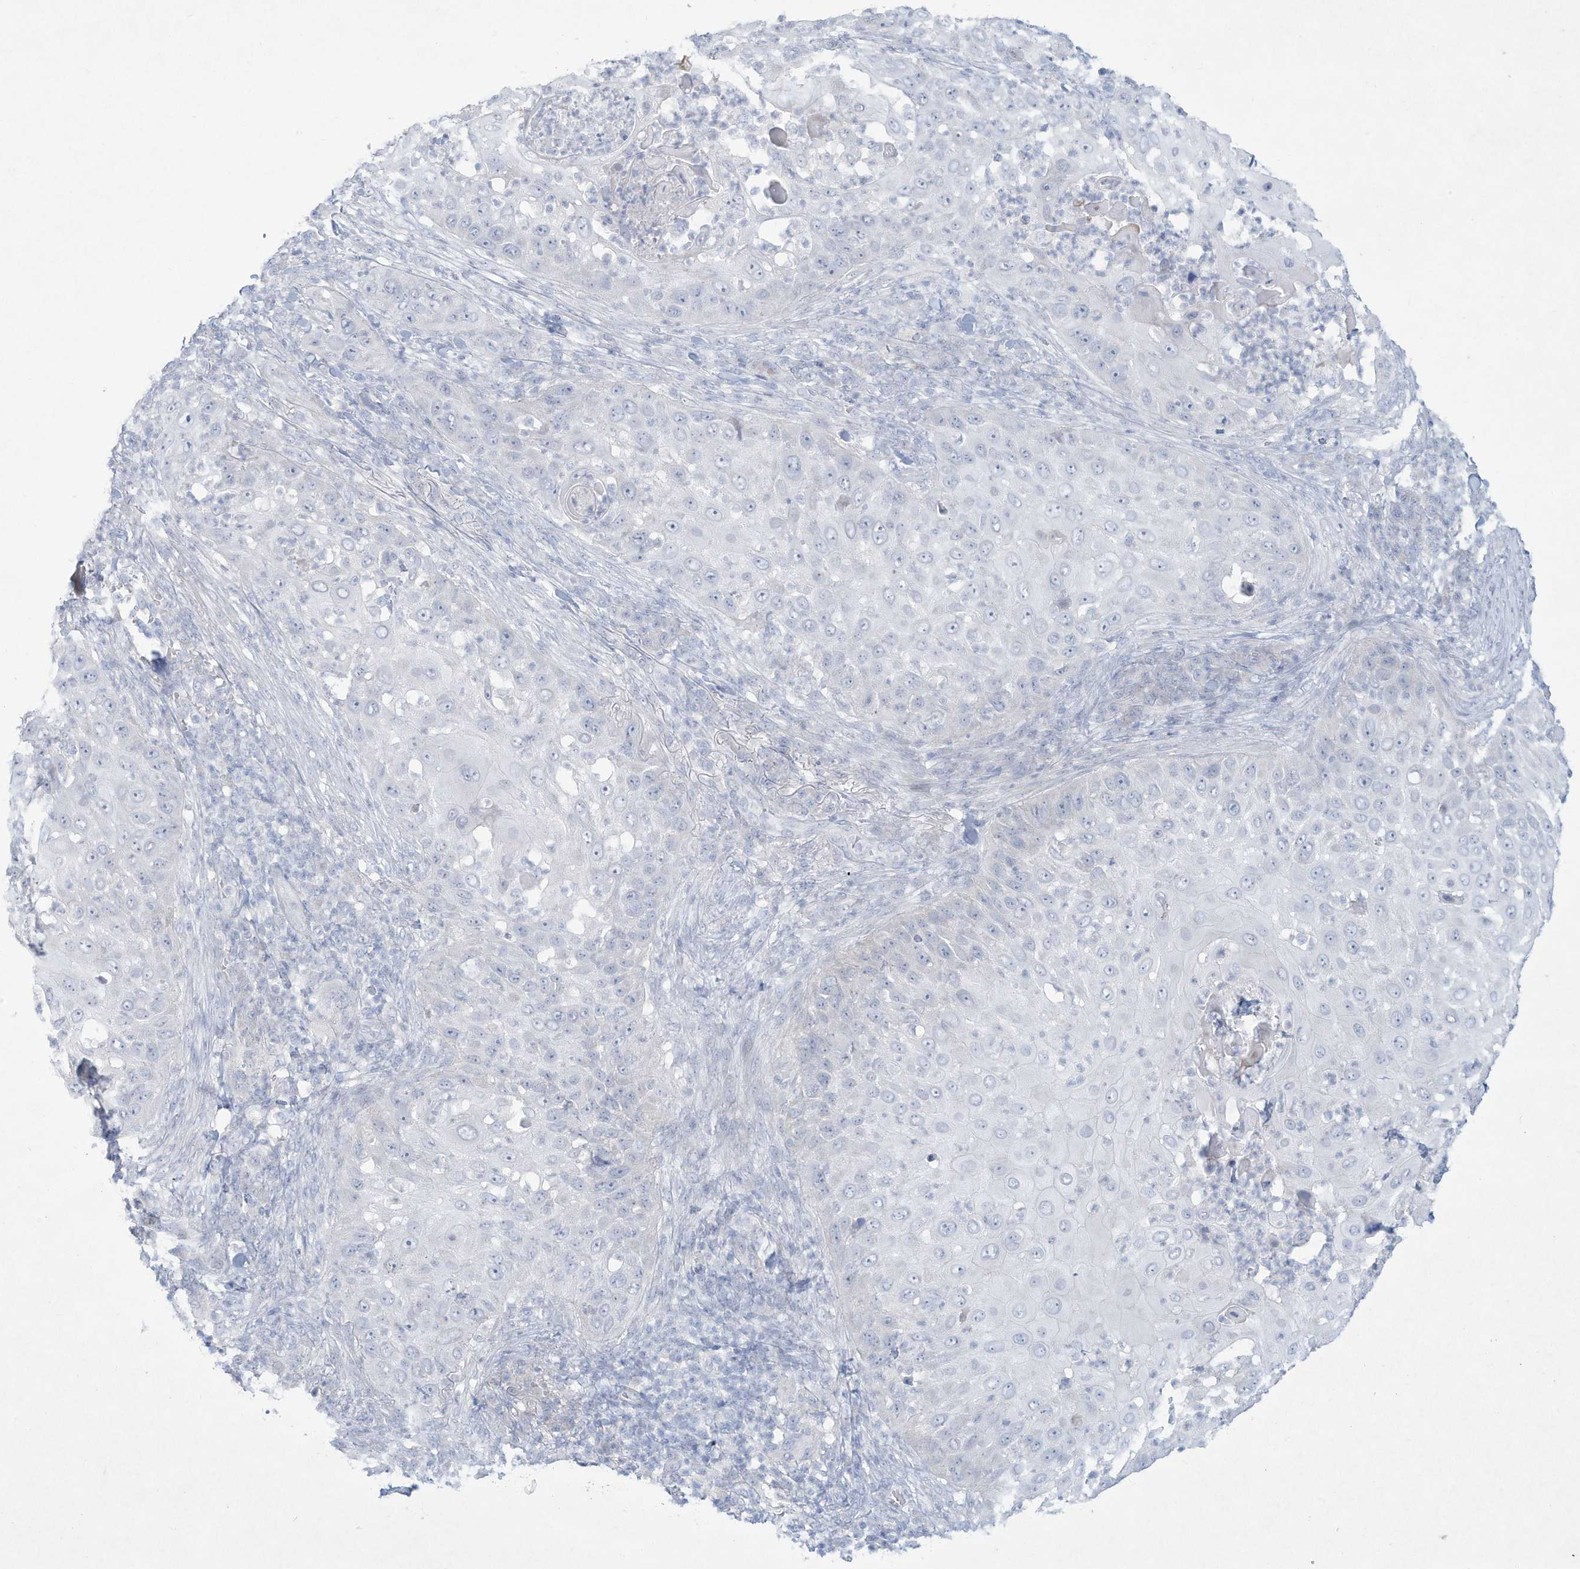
{"staining": {"intensity": "negative", "quantity": "none", "location": "none"}, "tissue": "skin cancer", "cell_type": "Tumor cells", "image_type": "cancer", "snomed": [{"axis": "morphology", "description": "Squamous cell carcinoma, NOS"}, {"axis": "topography", "description": "Skin"}], "caption": "A high-resolution image shows IHC staining of skin cancer (squamous cell carcinoma), which exhibits no significant positivity in tumor cells.", "gene": "PAX6", "patient": {"sex": "female", "age": 44}}